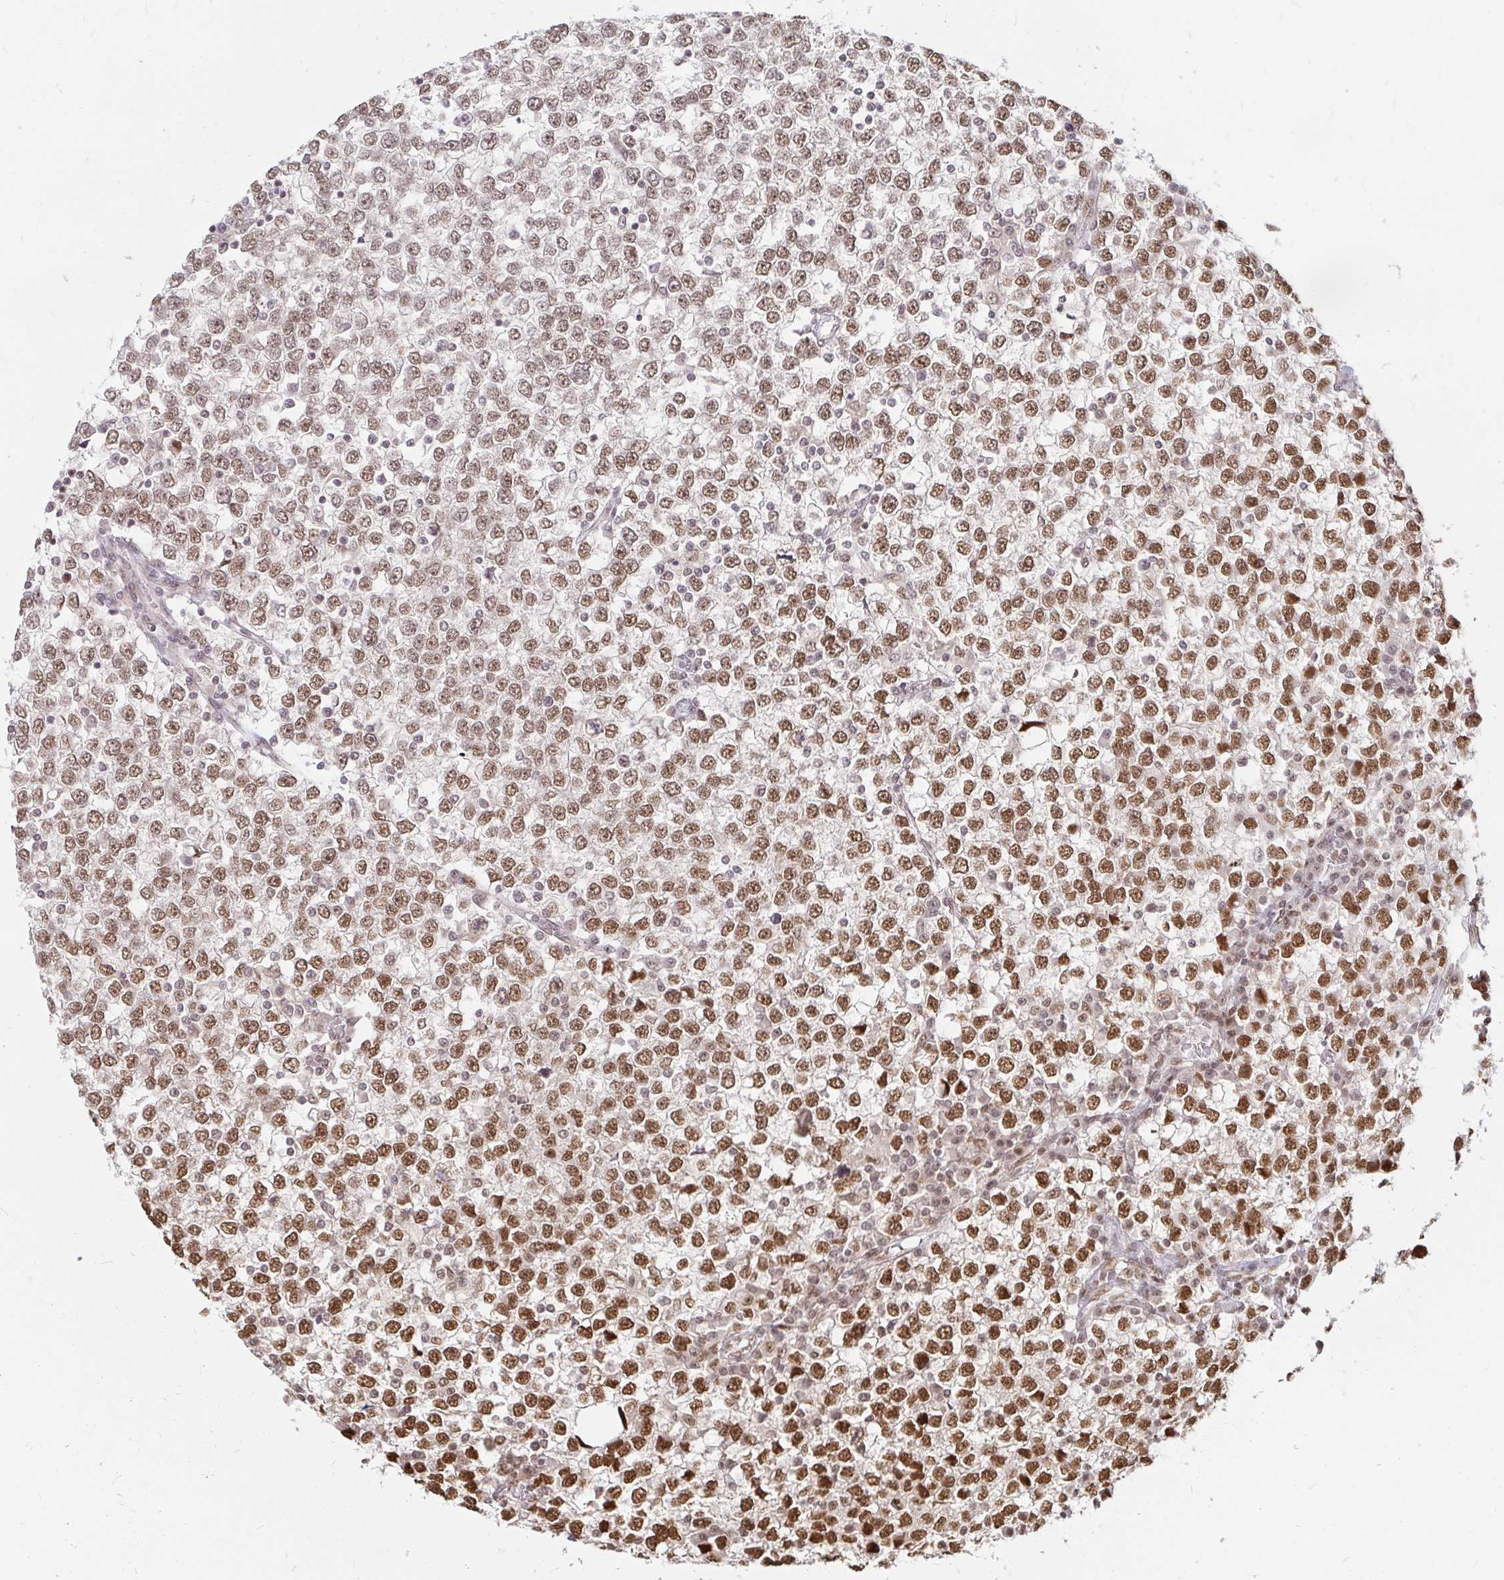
{"staining": {"intensity": "moderate", "quantity": ">75%", "location": "nuclear"}, "tissue": "testis cancer", "cell_type": "Tumor cells", "image_type": "cancer", "snomed": [{"axis": "morphology", "description": "Seminoma, NOS"}, {"axis": "topography", "description": "Testis"}], "caption": "Approximately >75% of tumor cells in human testis cancer (seminoma) demonstrate moderate nuclear protein expression as visualized by brown immunohistochemical staining.", "gene": "HNRNPU", "patient": {"sex": "male", "age": 65}}